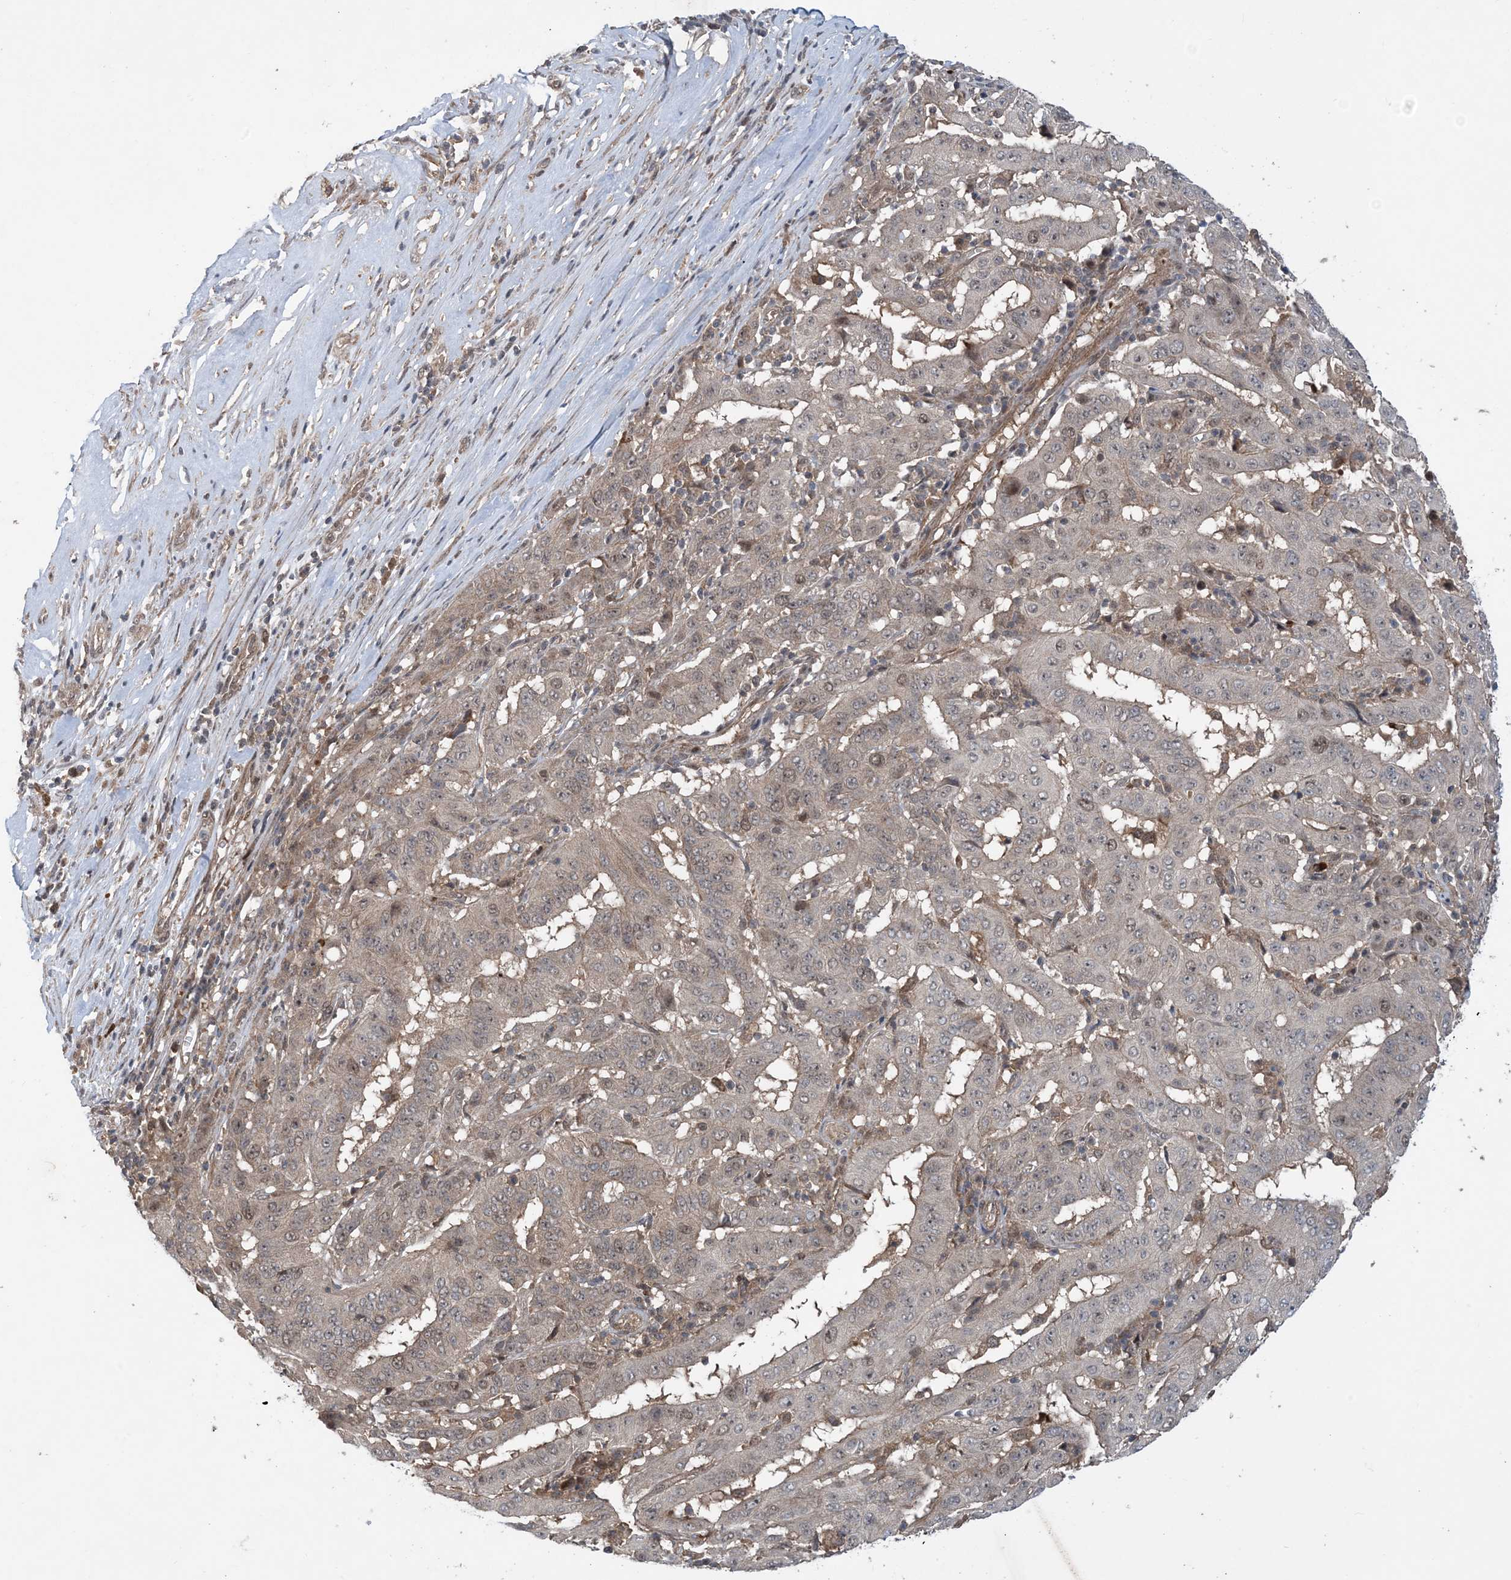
{"staining": {"intensity": "weak", "quantity": "<25%", "location": "cytoplasmic/membranous,nuclear"}, "tissue": "pancreatic cancer", "cell_type": "Tumor cells", "image_type": "cancer", "snomed": [{"axis": "morphology", "description": "Adenocarcinoma, NOS"}, {"axis": "topography", "description": "Pancreas"}], "caption": "Human adenocarcinoma (pancreatic) stained for a protein using IHC reveals no expression in tumor cells.", "gene": "HEMK1", "patient": {"sex": "male", "age": 63}}